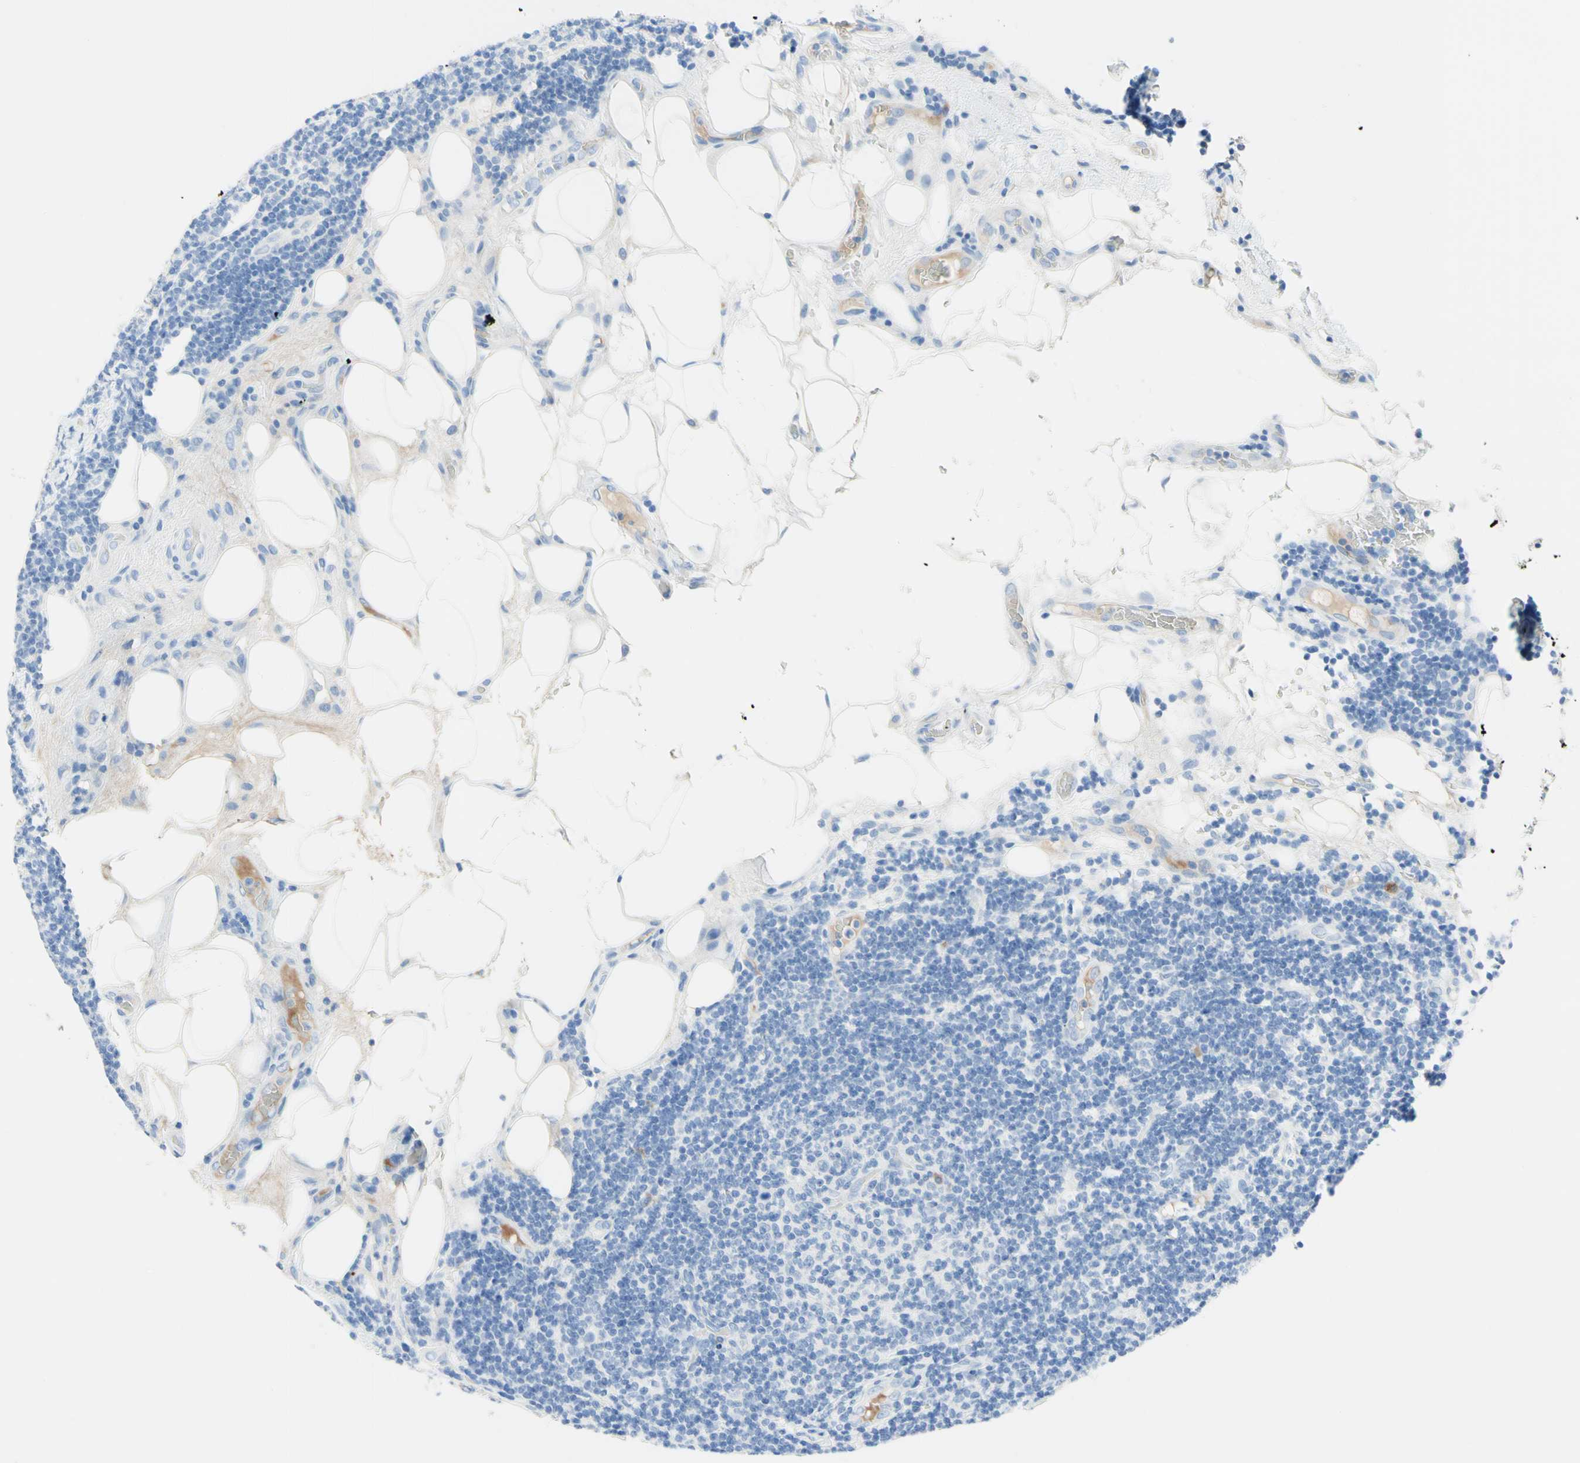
{"staining": {"intensity": "negative", "quantity": "none", "location": "none"}, "tissue": "lymphoma", "cell_type": "Tumor cells", "image_type": "cancer", "snomed": [{"axis": "morphology", "description": "Malignant lymphoma, non-Hodgkin's type, Low grade"}, {"axis": "topography", "description": "Lymph node"}], "caption": "This is an immunohistochemistry (IHC) histopathology image of human malignant lymphoma, non-Hodgkin's type (low-grade). There is no staining in tumor cells.", "gene": "IL6ST", "patient": {"sex": "male", "age": 83}}